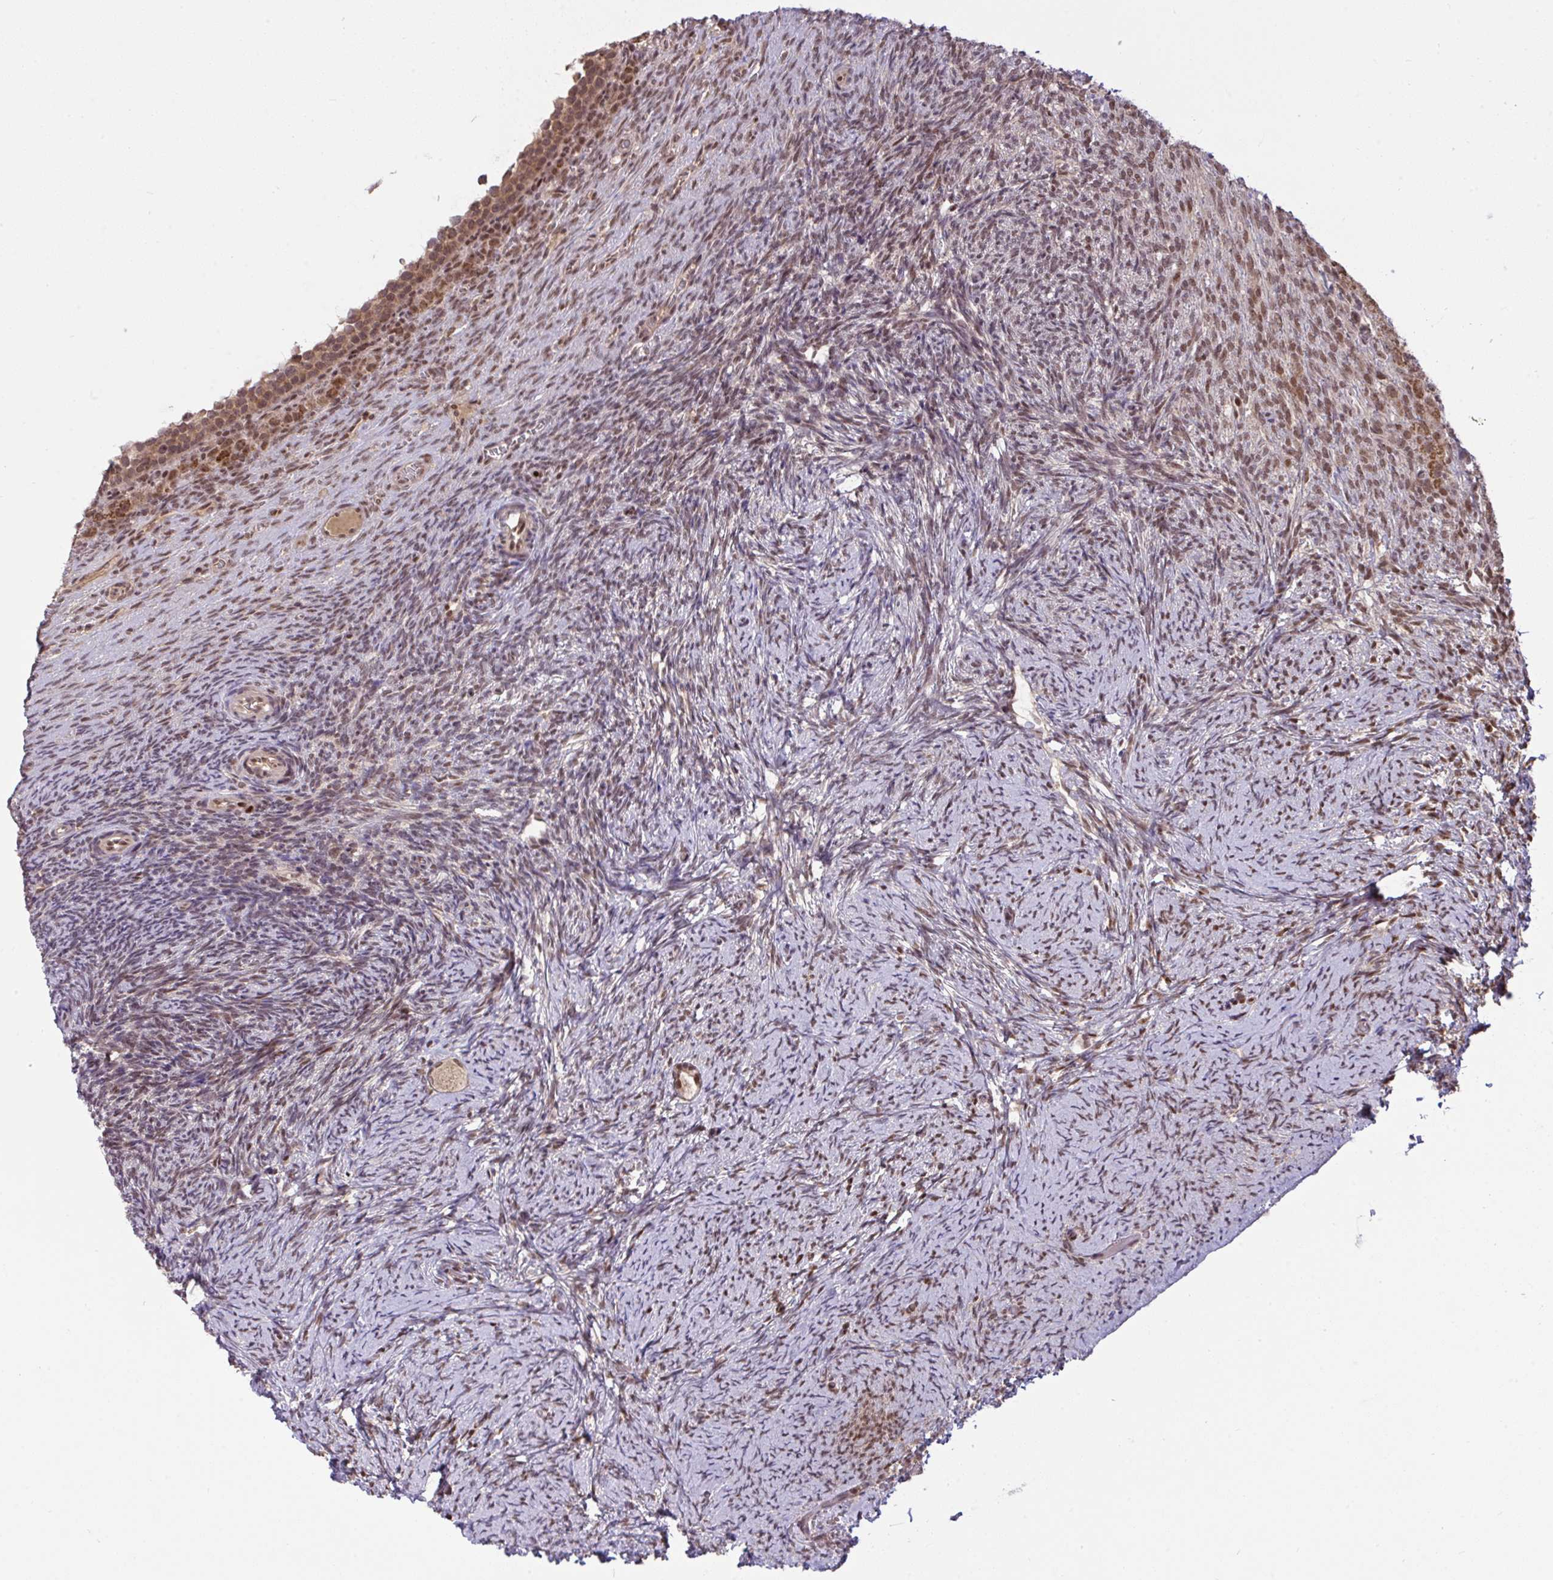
{"staining": {"intensity": "moderate", "quantity": ">75%", "location": "nuclear"}, "tissue": "ovary", "cell_type": "Follicle cells", "image_type": "normal", "snomed": [{"axis": "morphology", "description": "Normal tissue, NOS"}, {"axis": "topography", "description": "Ovary"}], "caption": "Unremarkable ovary demonstrates moderate nuclear positivity in about >75% of follicle cells, visualized by immunohistochemistry. The staining was performed using DAB (3,3'-diaminobenzidine), with brown indicating positive protein expression. Nuclei are stained blue with hematoxylin.", "gene": "KLF2", "patient": {"sex": "female", "age": 34}}